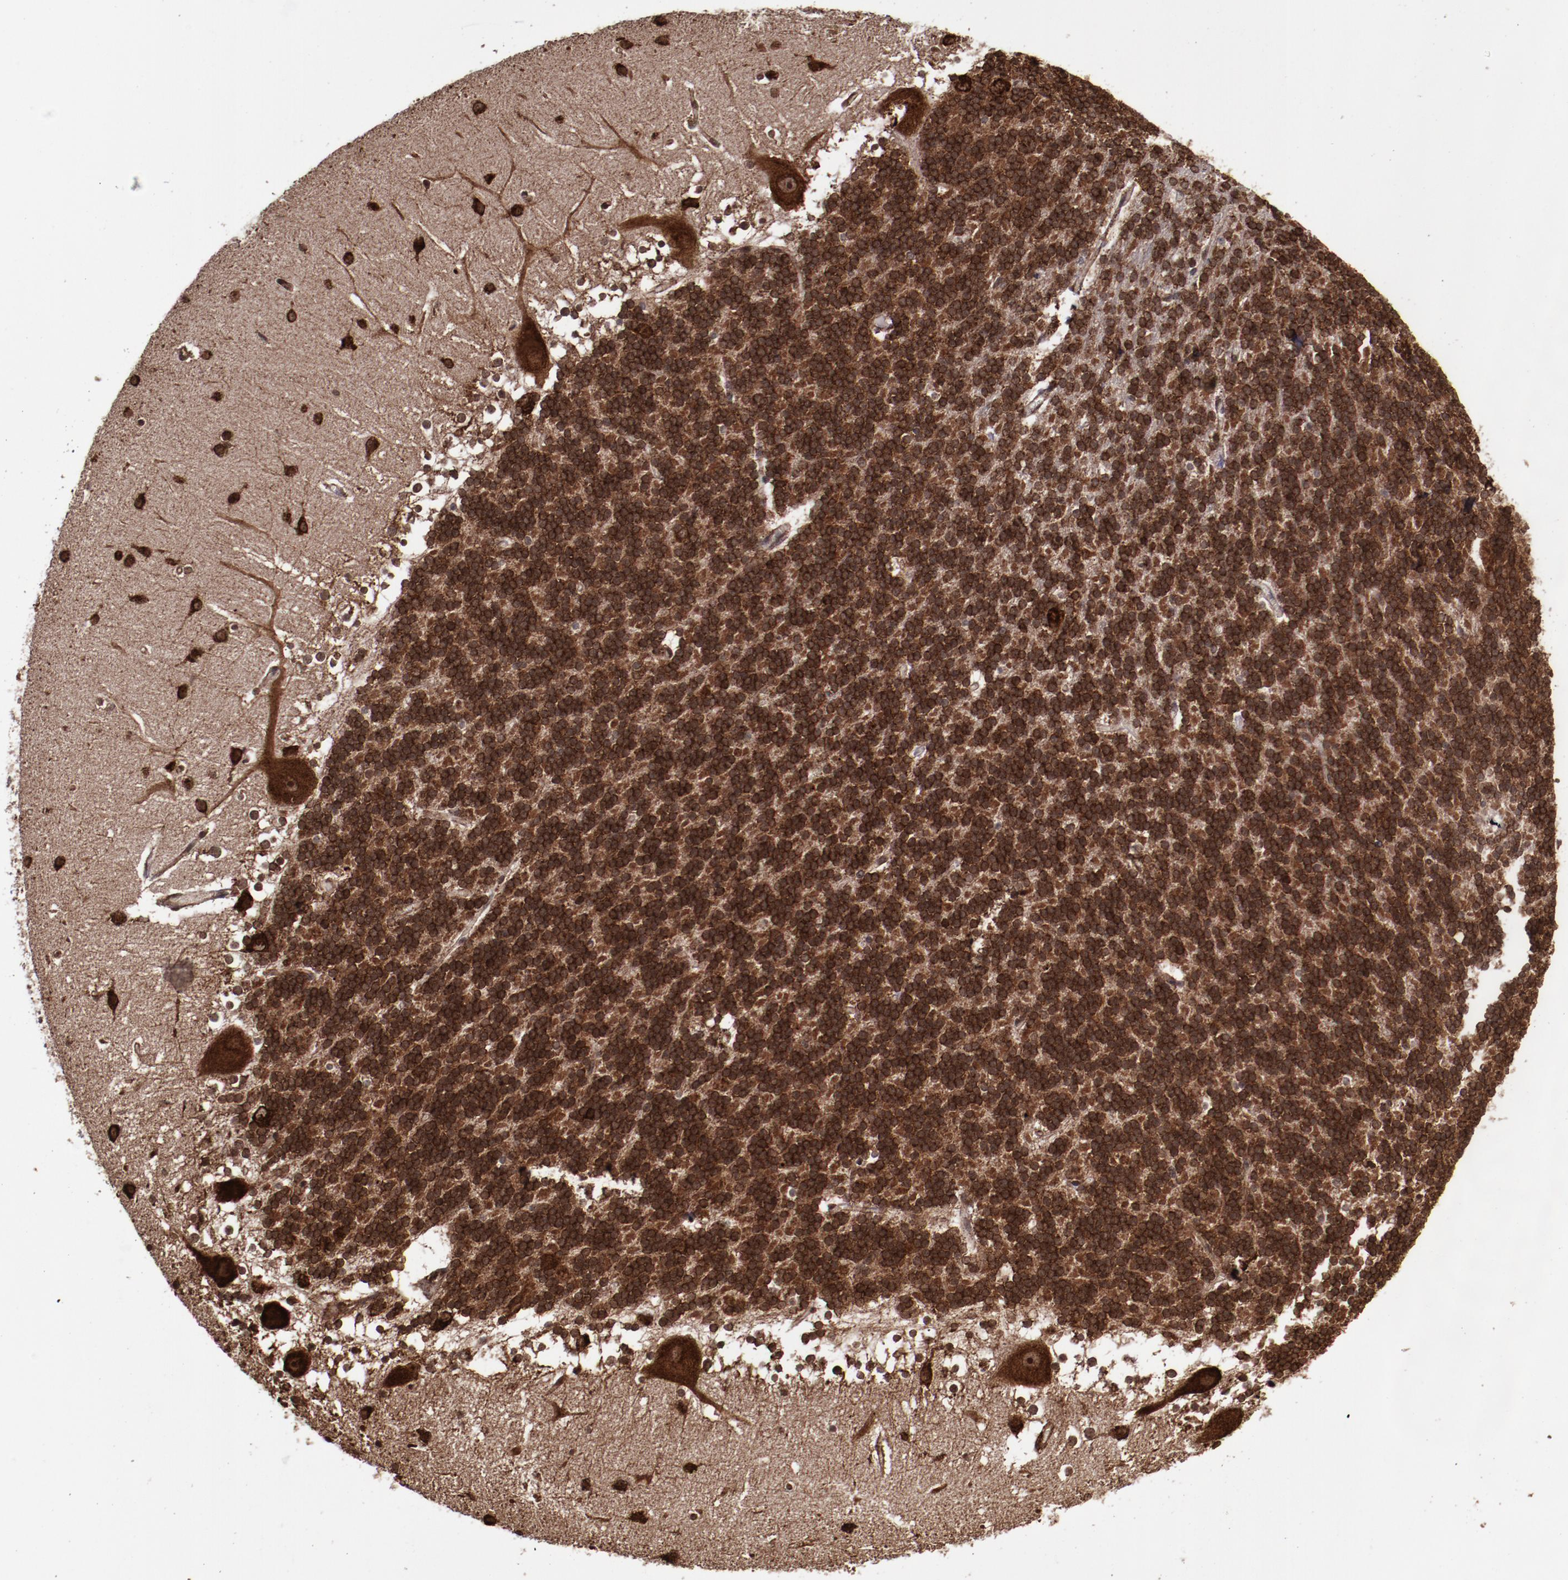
{"staining": {"intensity": "strong", "quantity": ">75%", "location": "cytoplasmic/membranous,nuclear"}, "tissue": "cerebellum", "cell_type": "Cells in granular layer", "image_type": "normal", "snomed": [{"axis": "morphology", "description": "Normal tissue, NOS"}, {"axis": "topography", "description": "Cerebellum"}], "caption": "Strong cytoplasmic/membranous,nuclear staining for a protein is identified in approximately >75% of cells in granular layer of normal cerebellum using immunohistochemistry (IHC).", "gene": "EIF4ENIF1", "patient": {"sex": "female", "age": 19}}